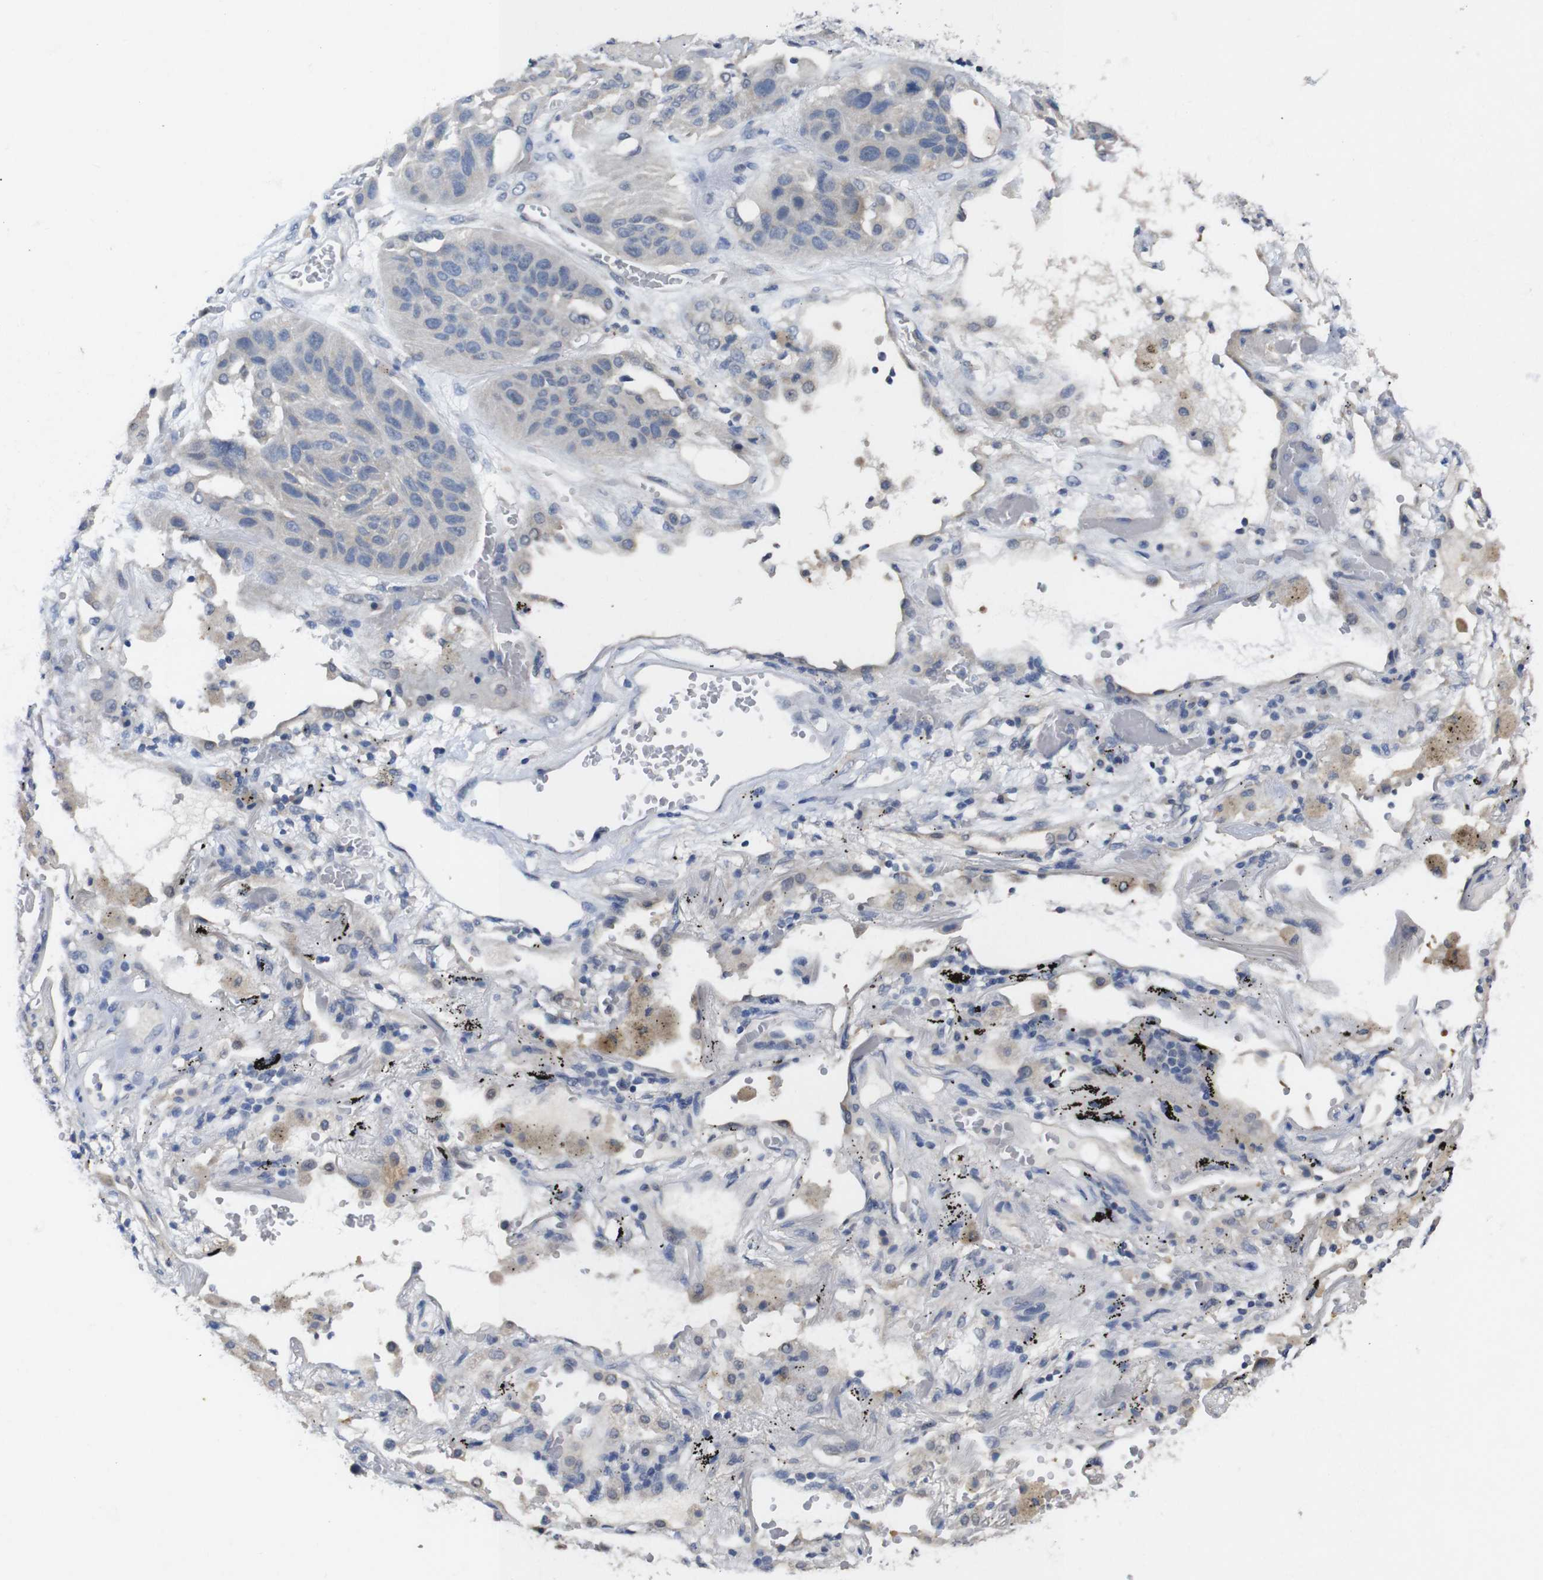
{"staining": {"intensity": "negative", "quantity": "none", "location": "none"}, "tissue": "lung cancer", "cell_type": "Tumor cells", "image_type": "cancer", "snomed": [{"axis": "morphology", "description": "Squamous cell carcinoma, NOS"}, {"axis": "topography", "description": "Lung"}], "caption": "Tumor cells are negative for brown protein staining in squamous cell carcinoma (lung).", "gene": "HNF1A", "patient": {"sex": "male", "age": 57}}